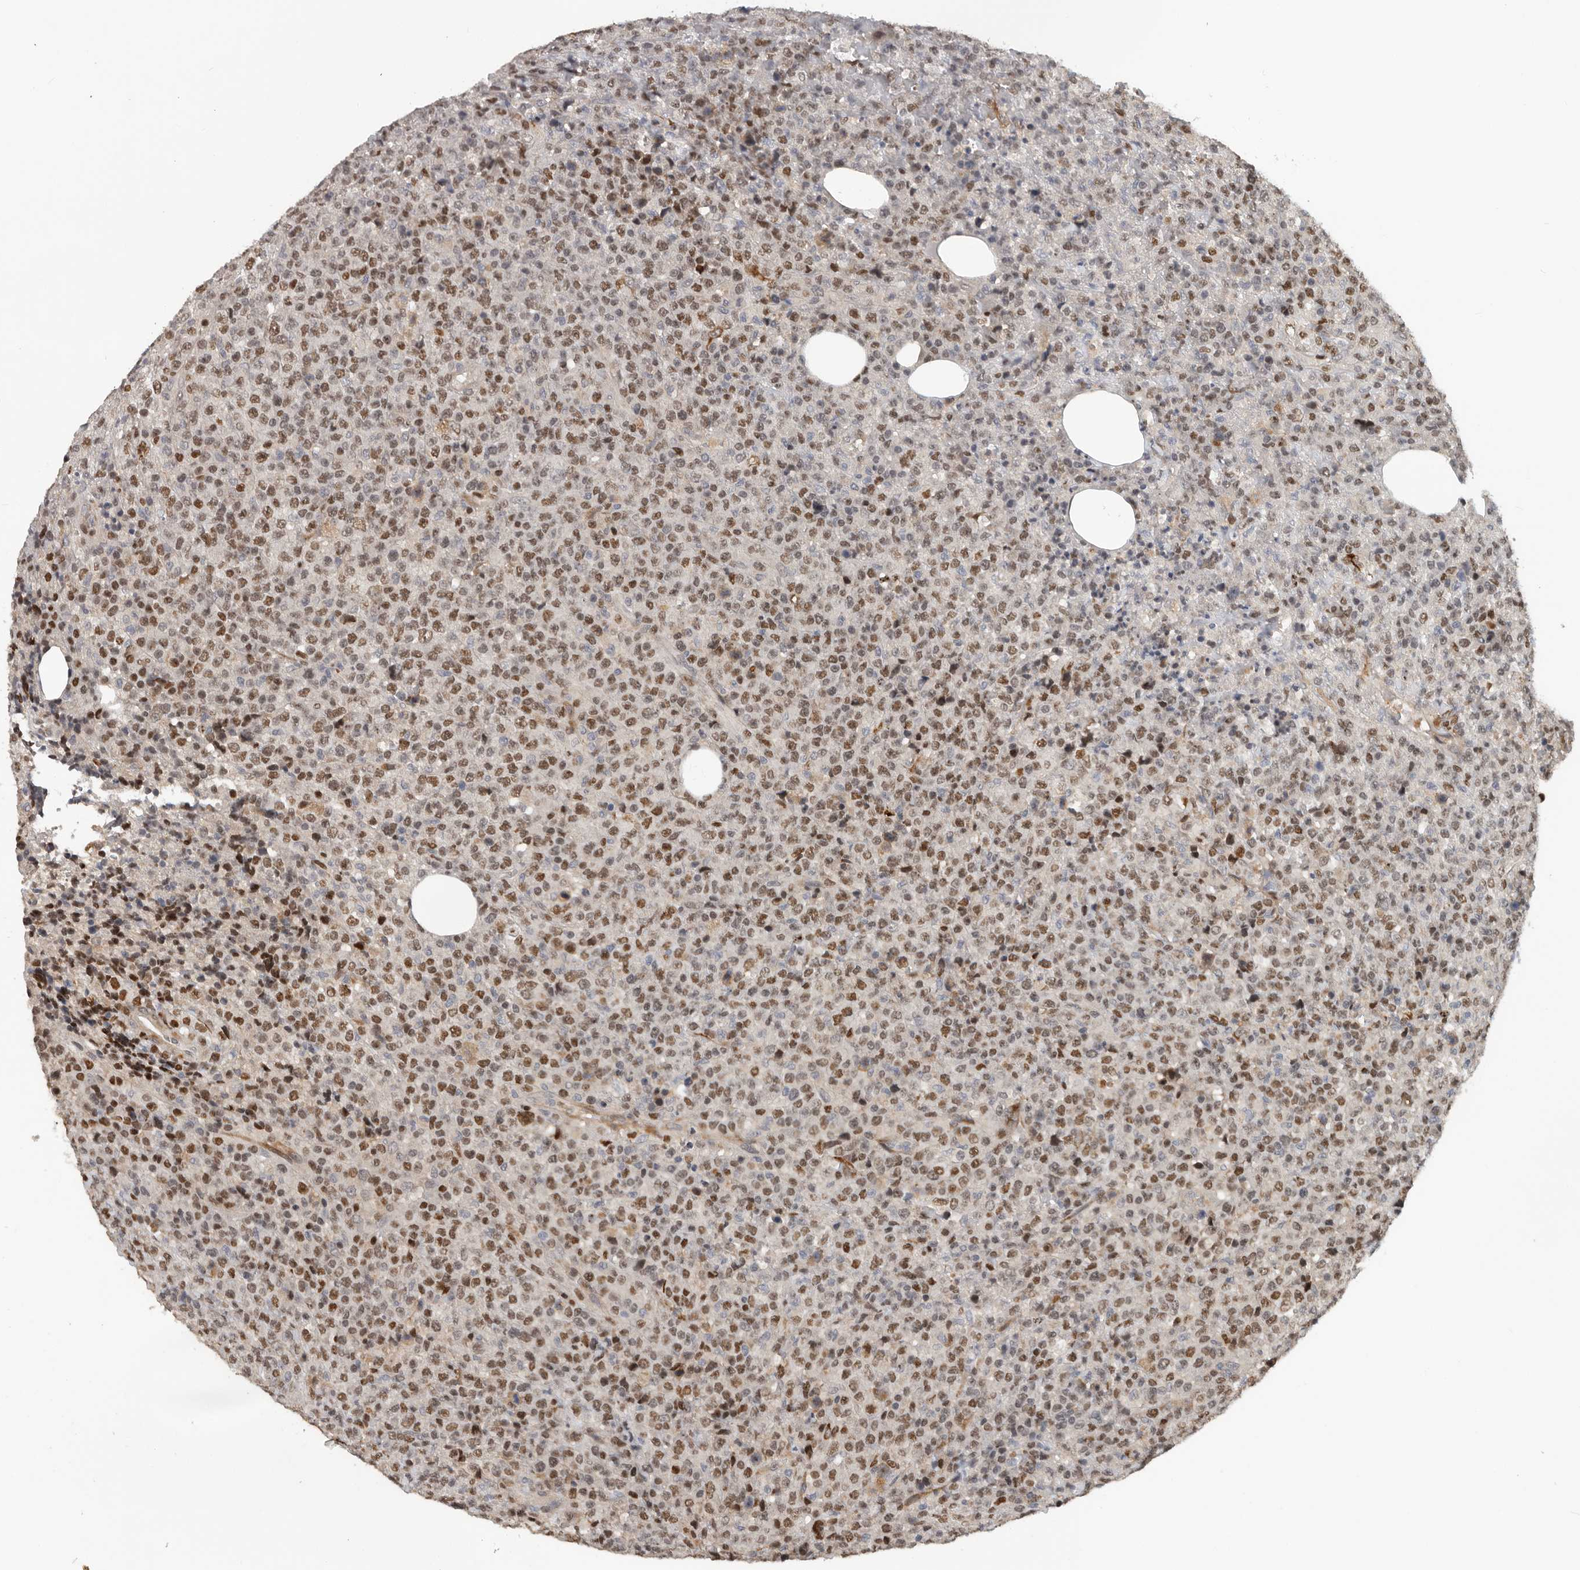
{"staining": {"intensity": "strong", "quantity": ">75%", "location": "nuclear"}, "tissue": "lymphoma", "cell_type": "Tumor cells", "image_type": "cancer", "snomed": [{"axis": "morphology", "description": "Malignant lymphoma, non-Hodgkin's type, High grade"}, {"axis": "topography", "description": "Lymph node"}], "caption": "Protein staining of lymphoma tissue demonstrates strong nuclear expression in approximately >75% of tumor cells.", "gene": "HENMT1", "patient": {"sex": "male", "age": 13}}